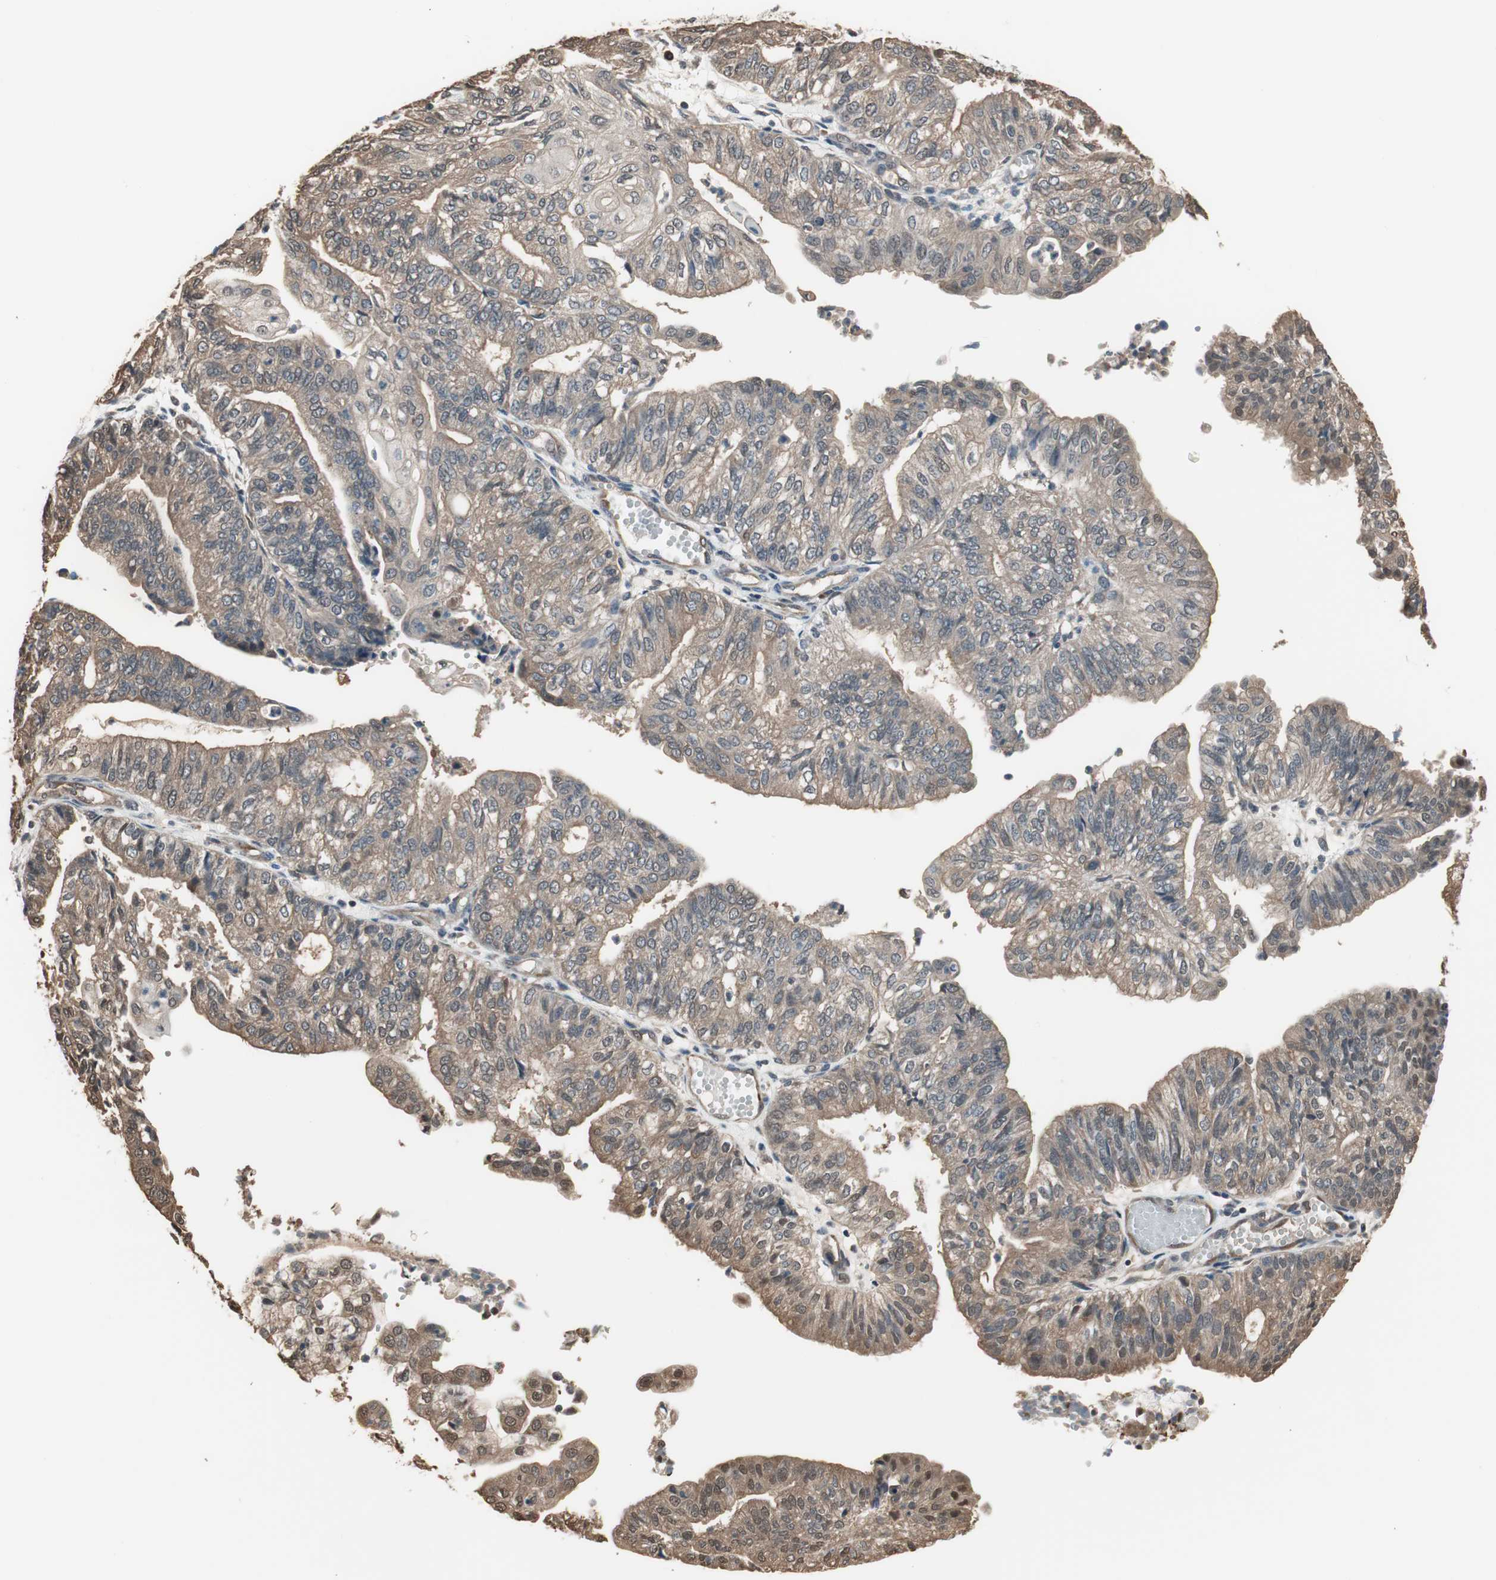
{"staining": {"intensity": "weak", "quantity": ">75%", "location": "cytoplasmic/membranous,nuclear"}, "tissue": "endometrial cancer", "cell_type": "Tumor cells", "image_type": "cancer", "snomed": [{"axis": "morphology", "description": "Adenocarcinoma, NOS"}, {"axis": "topography", "description": "Endometrium"}], "caption": "A brown stain highlights weak cytoplasmic/membranous and nuclear positivity of a protein in human endometrial cancer (adenocarcinoma) tumor cells.", "gene": "PNPLA7", "patient": {"sex": "female", "age": 59}}